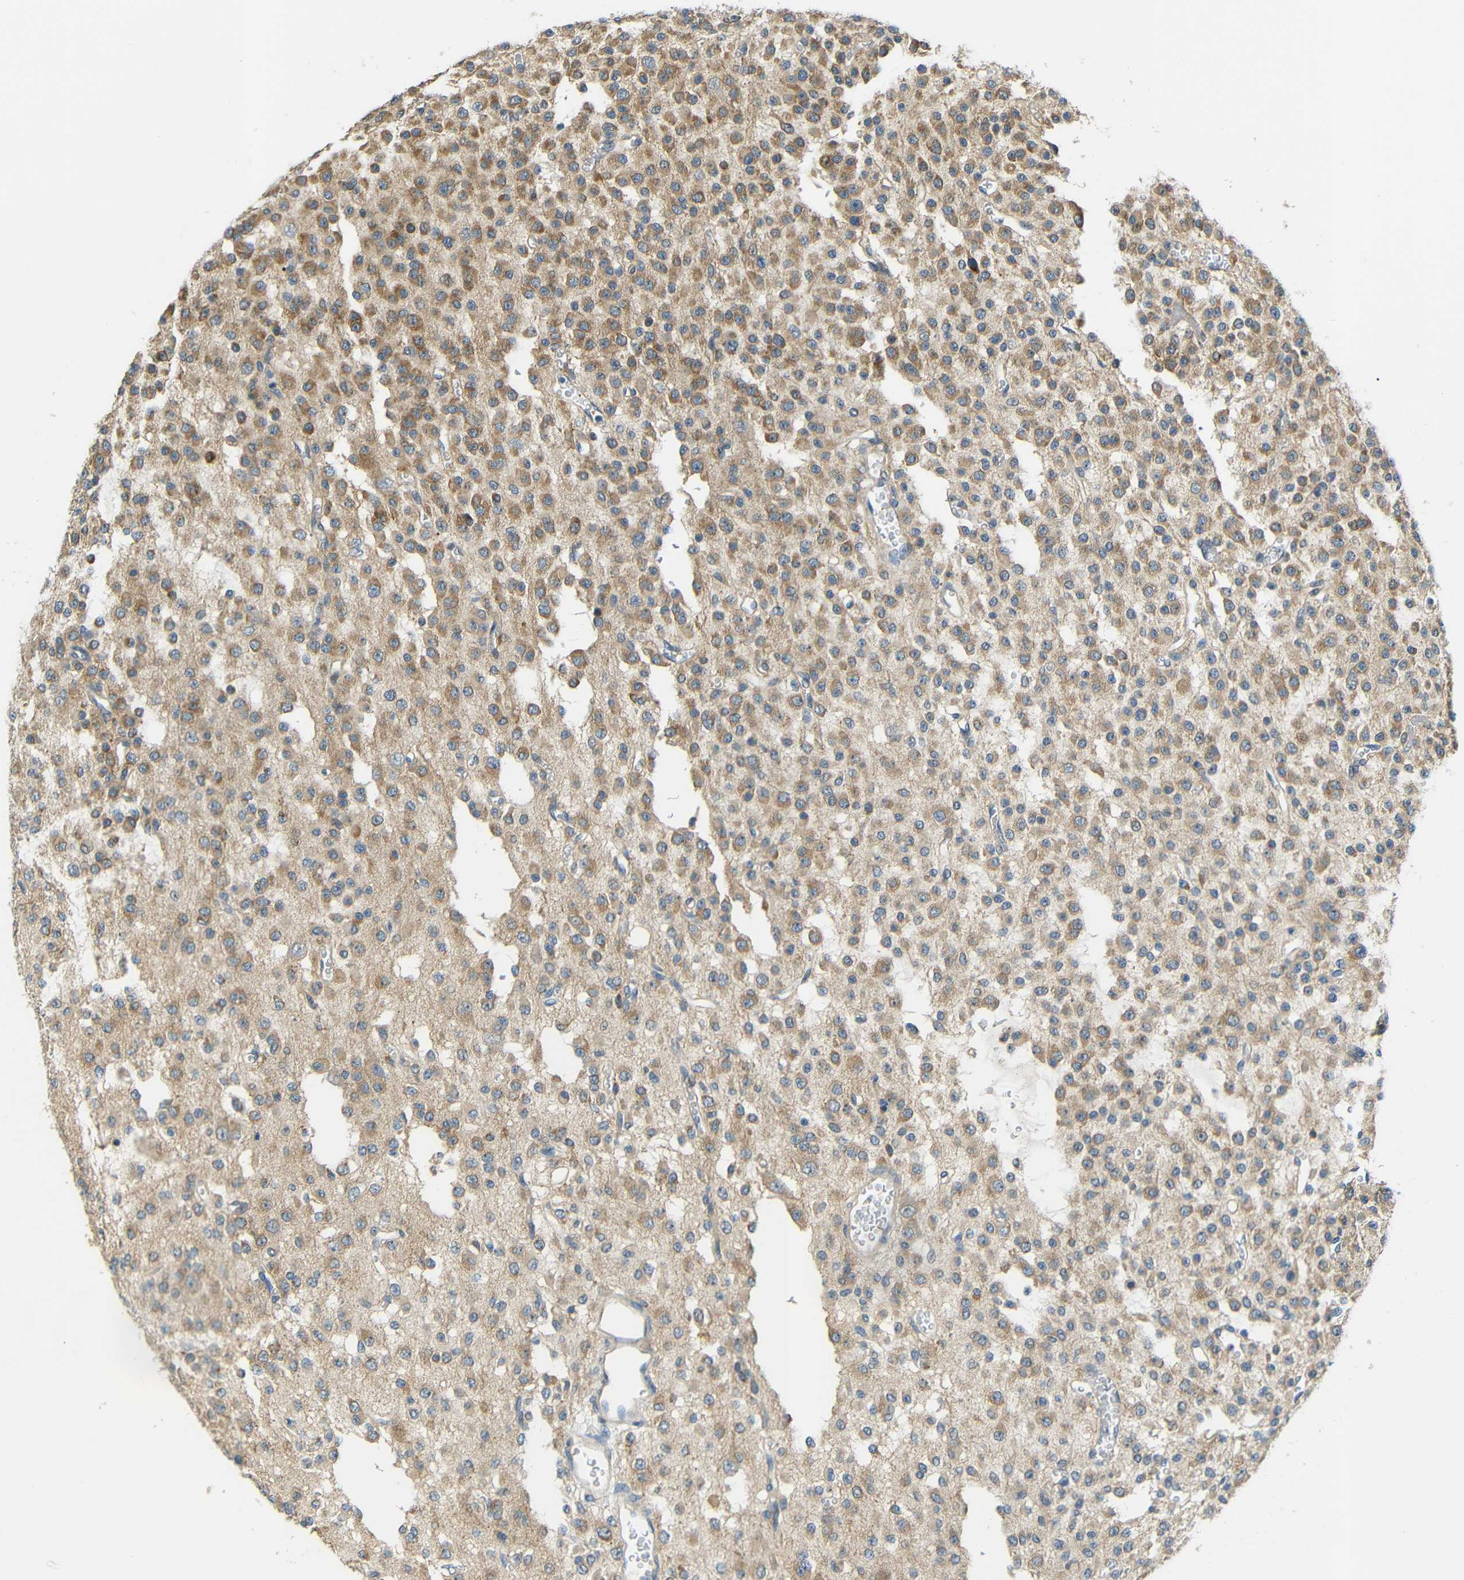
{"staining": {"intensity": "moderate", "quantity": "25%-75%", "location": "cytoplasmic/membranous"}, "tissue": "glioma", "cell_type": "Tumor cells", "image_type": "cancer", "snomed": [{"axis": "morphology", "description": "Glioma, malignant, Low grade"}, {"axis": "topography", "description": "Brain"}], "caption": "The immunohistochemical stain labels moderate cytoplasmic/membranous staining in tumor cells of glioma tissue. Using DAB (3,3'-diaminobenzidine) (brown) and hematoxylin (blue) stains, captured at high magnification using brightfield microscopy.", "gene": "FNDC3A", "patient": {"sex": "male", "age": 38}}